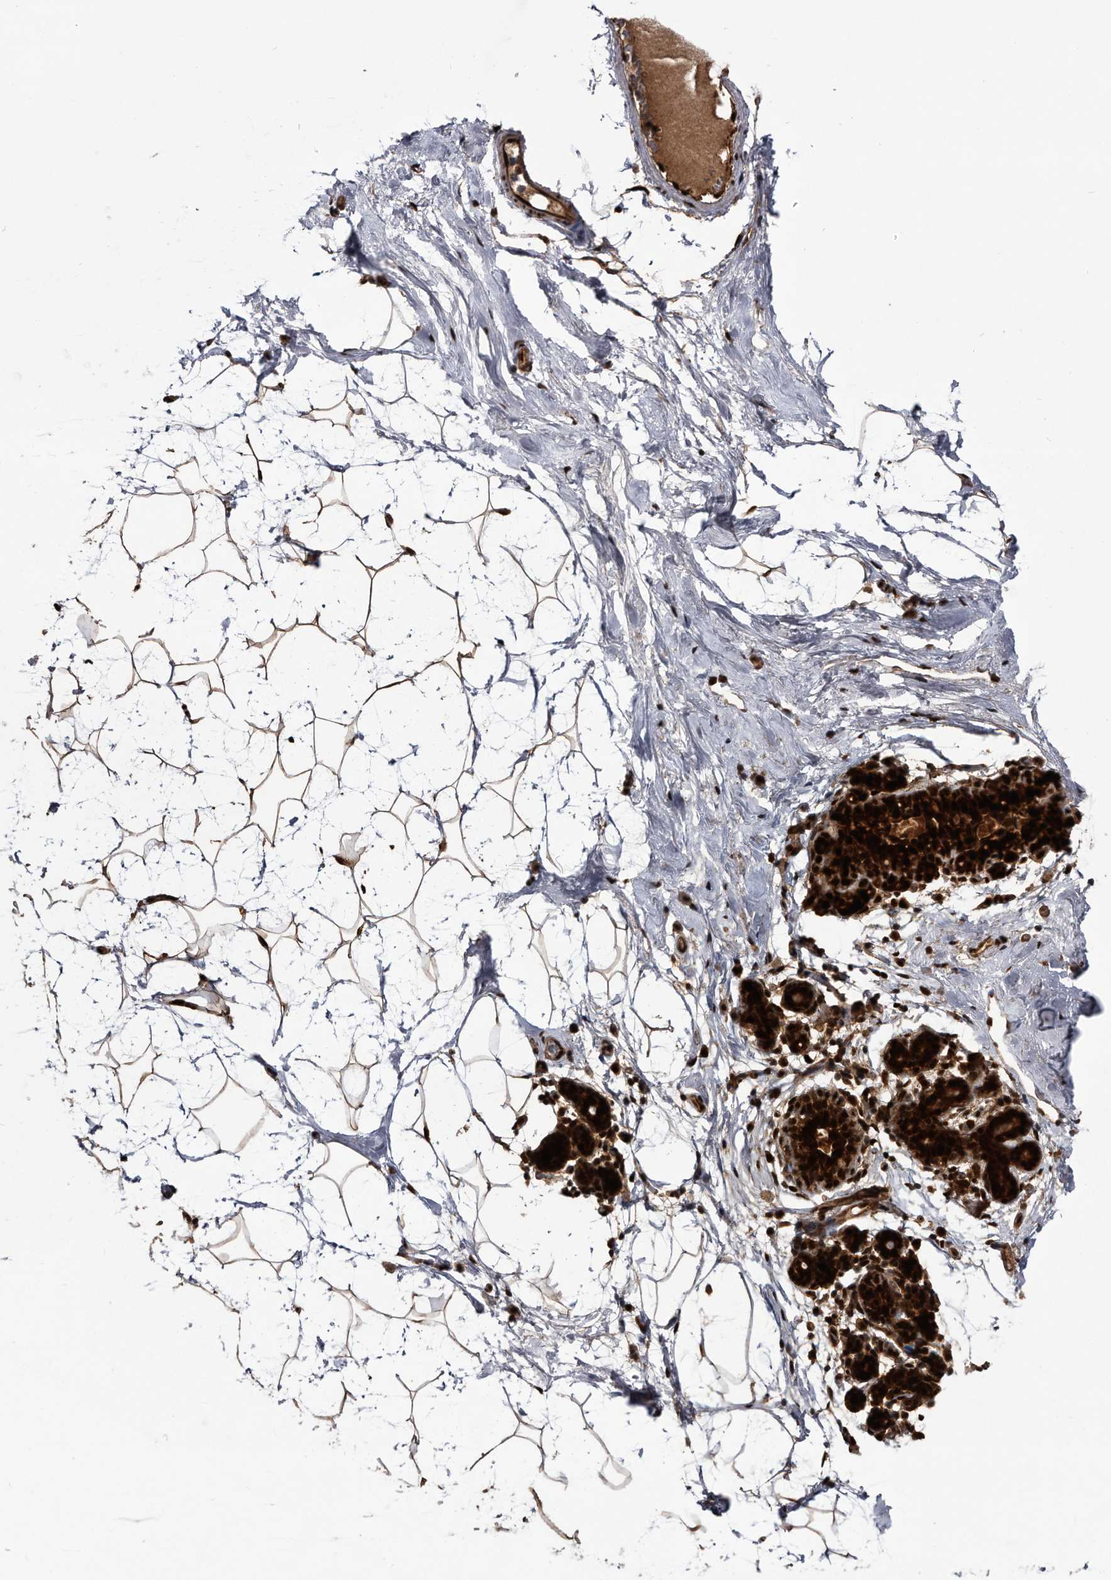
{"staining": {"intensity": "strong", "quantity": "25%-75%", "location": "cytoplasmic/membranous,nuclear"}, "tissue": "breast", "cell_type": "Adipocytes", "image_type": "normal", "snomed": [{"axis": "morphology", "description": "Normal tissue, NOS"}, {"axis": "morphology", "description": "Lobular carcinoma"}, {"axis": "topography", "description": "Breast"}], "caption": "Unremarkable breast displays strong cytoplasmic/membranous,nuclear staining in approximately 25%-75% of adipocytes.", "gene": "RAD23B", "patient": {"sex": "female", "age": 62}}